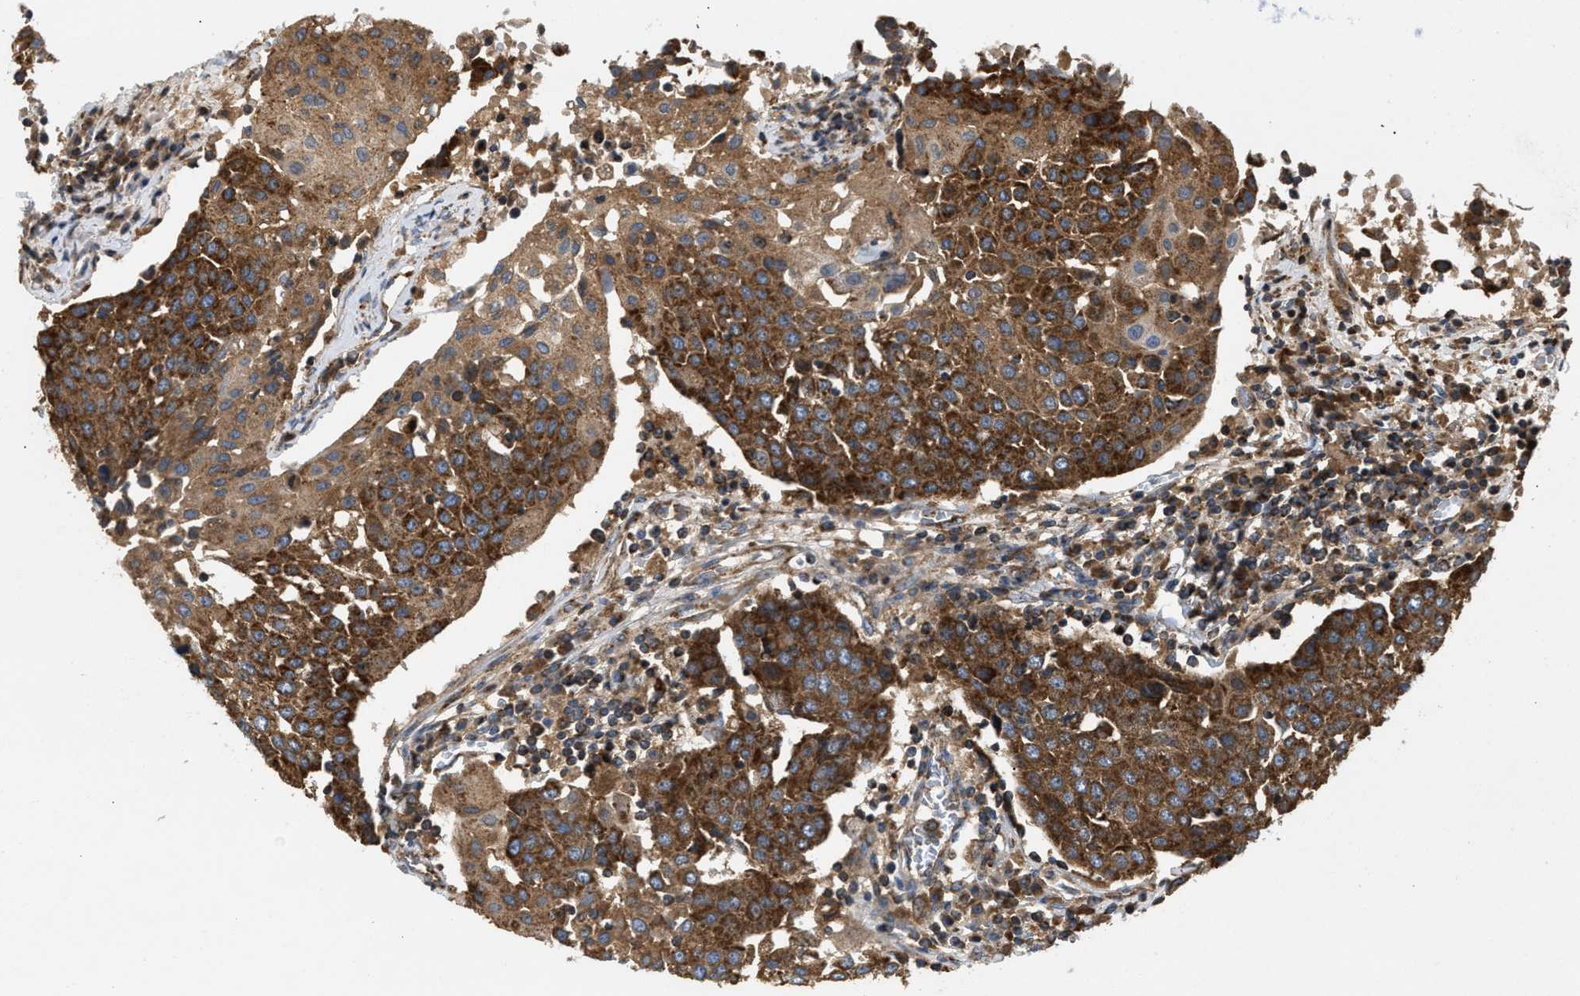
{"staining": {"intensity": "strong", "quantity": ">75%", "location": "cytoplasmic/membranous"}, "tissue": "urothelial cancer", "cell_type": "Tumor cells", "image_type": "cancer", "snomed": [{"axis": "morphology", "description": "Urothelial carcinoma, High grade"}, {"axis": "topography", "description": "Urinary bladder"}], "caption": "Strong cytoplasmic/membranous protein staining is present in approximately >75% of tumor cells in urothelial carcinoma (high-grade).", "gene": "TACO1", "patient": {"sex": "female", "age": 85}}